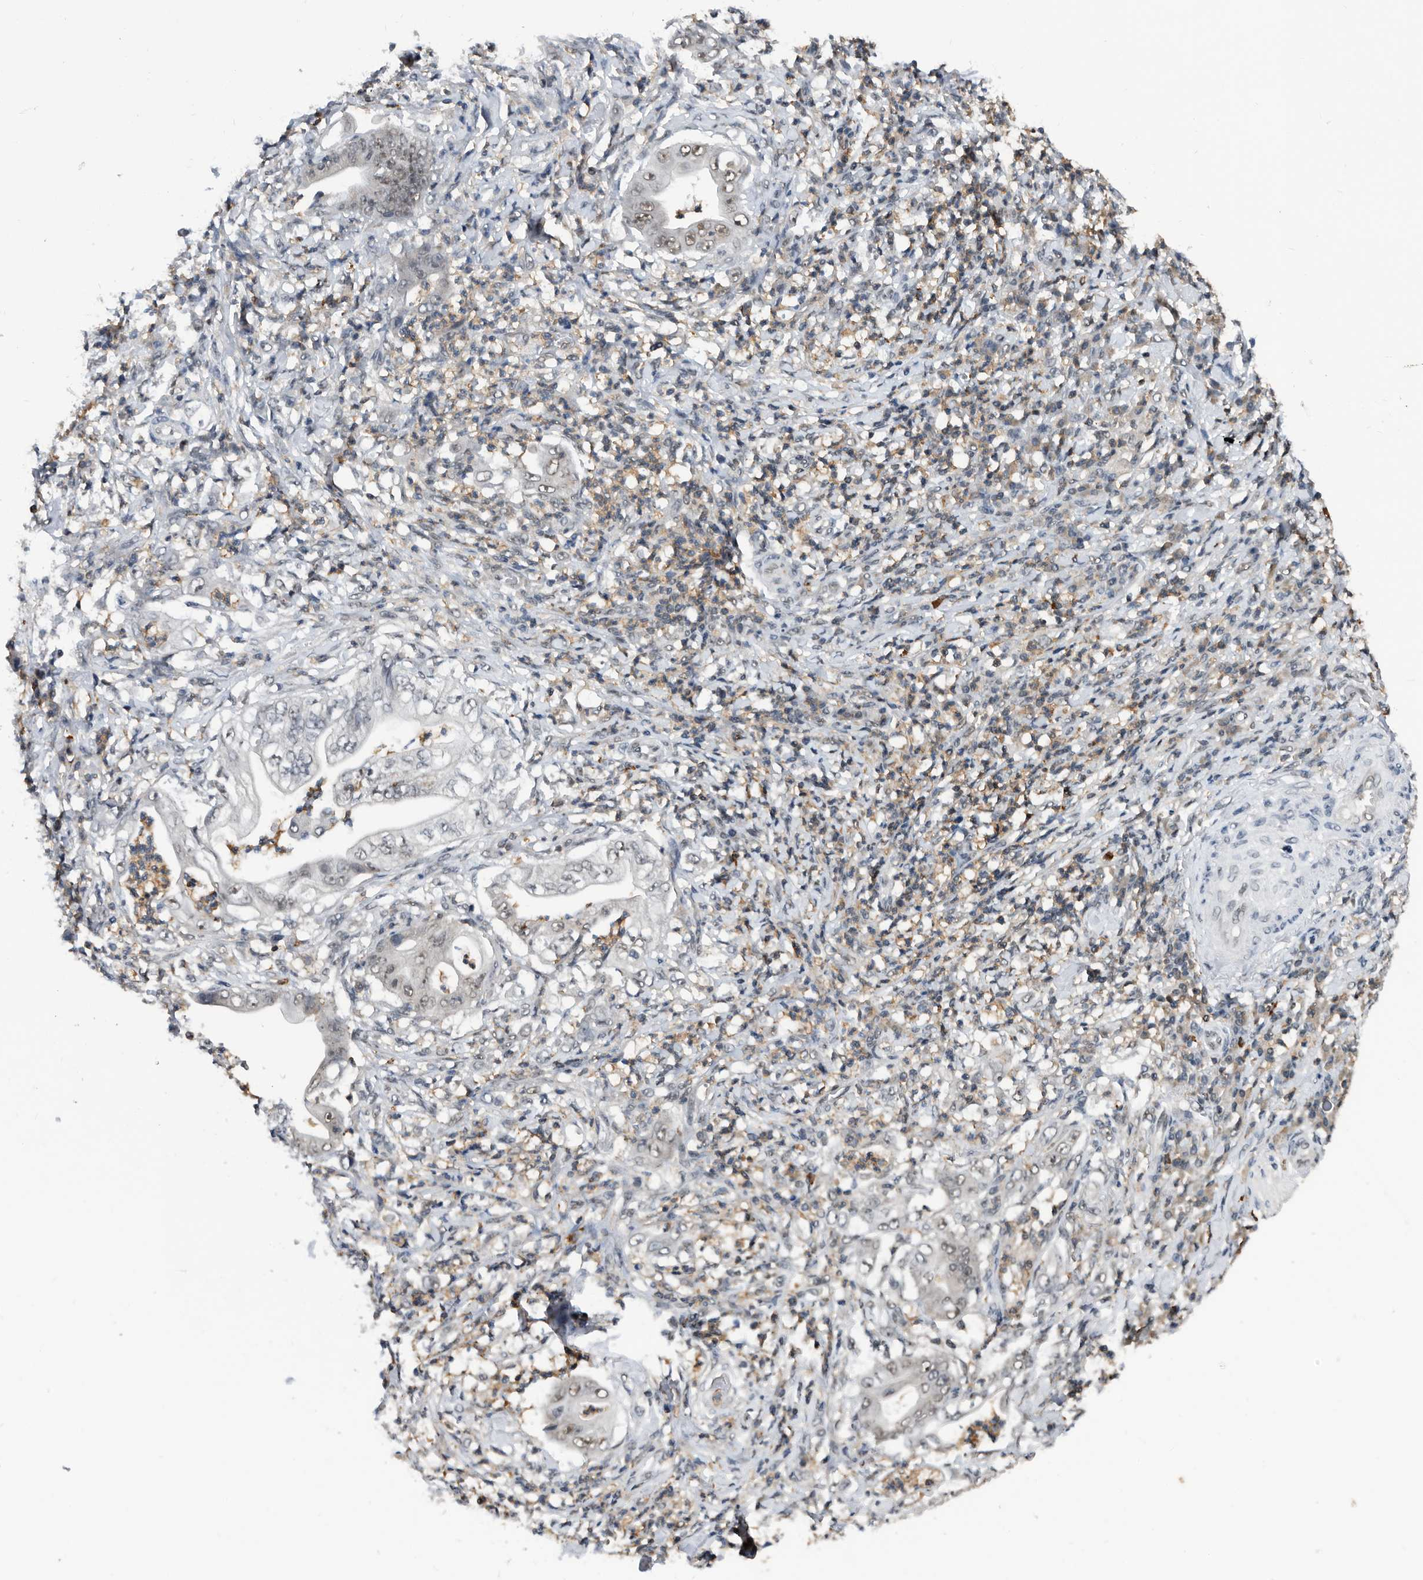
{"staining": {"intensity": "weak", "quantity": "25%-75%", "location": "nuclear"}, "tissue": "stomach cancer", "cell_type": "Tumor cells", "image_type": "cancer", "snomed": [{"axis": "morphology", "description": "Adenocarcinoma, NOS"}, {"axis": "topography", "description": "Stomach"}], "caption": "A photomicrograph of adenocarcinoma (stomach) stained for a protein demonstrates weak nuclear brown staining in tumor cells.", "gene": "ZNF260", "patient": {"sex": "female", "age": 73}}